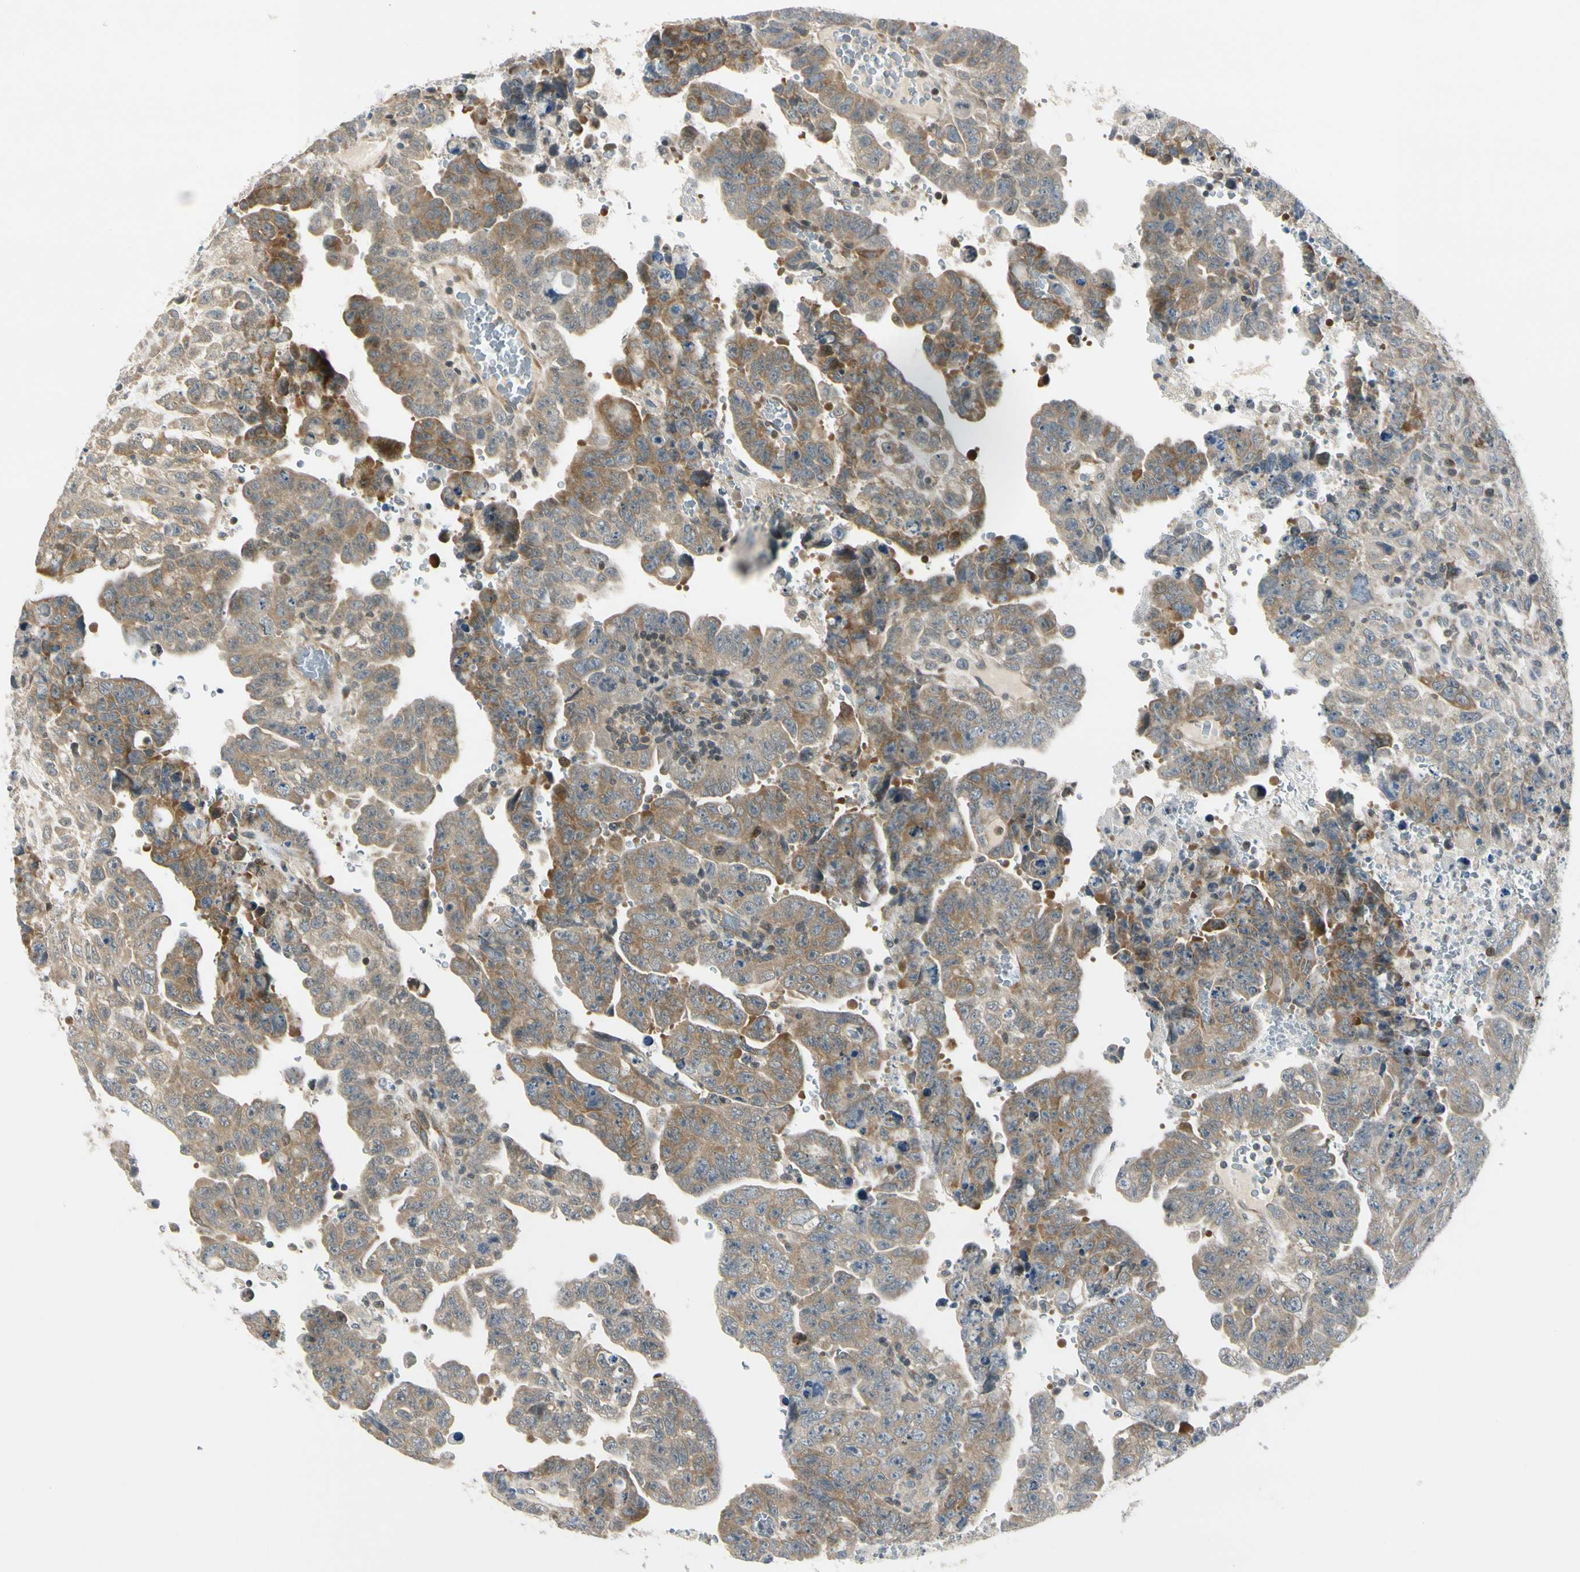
{"staining": {"intensity": "moderate", "quantity": ">75%", "location": "cytoplasmic/membranous"}, "tissue": "testis cancer", "cell_type": "Tumor cells", "image_type": "cancer", "snomed": [{"axis": "morphology", "description": "Carcinoma, Embryonal, NOS"}, {"axis": "topography", "description": "Testis"}], "caption": "Human testis cancer stained with a brown dye exhibits moderate cytoplasmic/membranous positive expression in approximately >75% of tumor cells.", "gene": "RPS6KB2", "patient": {"sex": "male", "age": 28}}